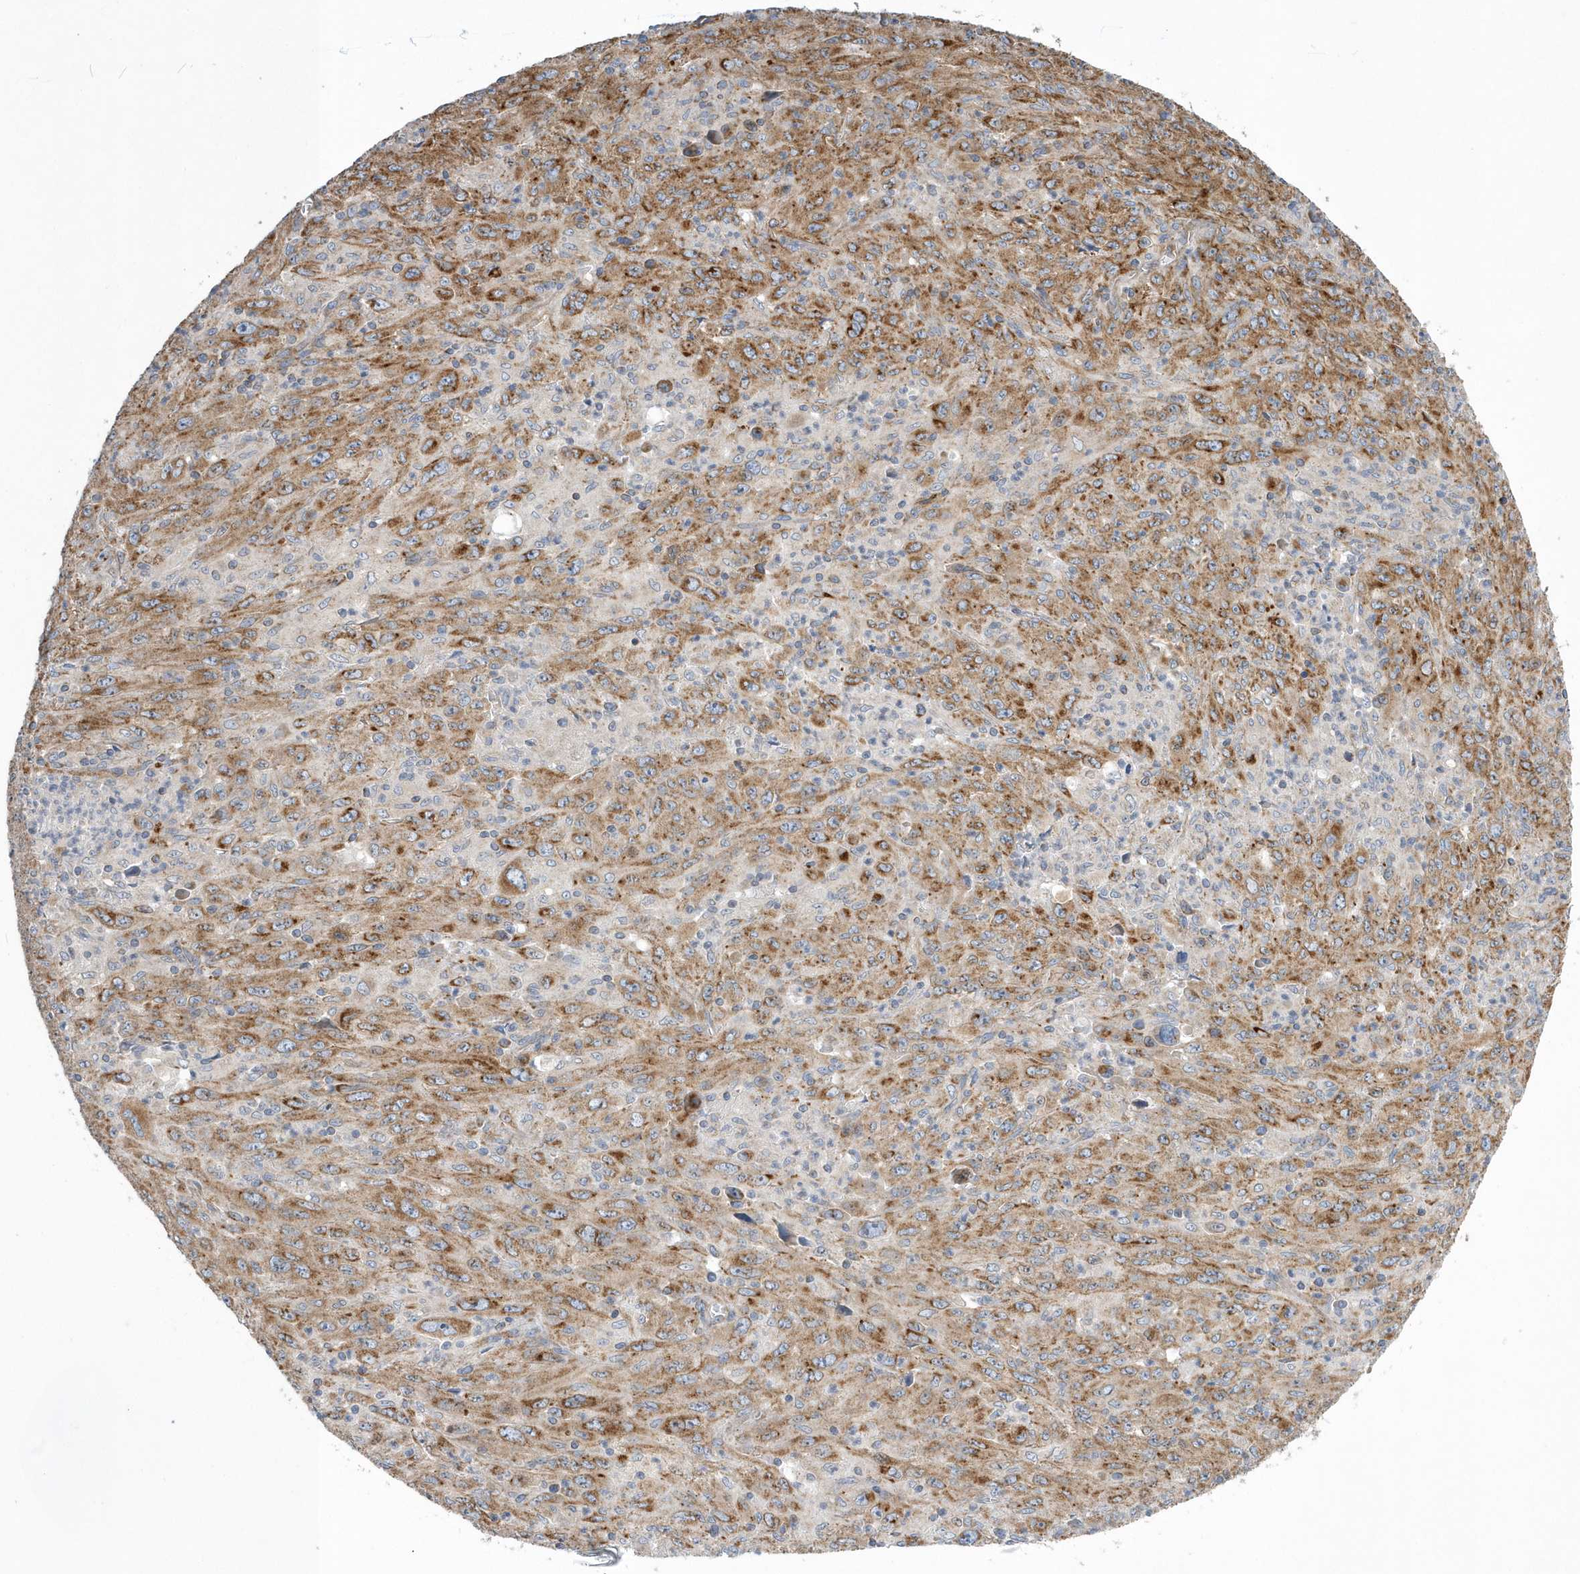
{"staining": {"intensity": "moderate", "quantity": ">75%", "location": "cytoplasmic/membranous"}, "tissue": "melanoma", "cell_type": "Tumor cells", "image_type": "cancer", "snomed": [{"axis": "morphology", "description": "Malignant melanoma, Metastatic site"}, {"axis": "topography", "description": "Skin"}], "caption": "This photomicrograph demonstrates melanoma stained with IHC to label a protein in brown. The cytoplasmic/membranous of tumor cells show moderate positivity for the protein. Nuclei are counter-stained blue.", "gene": "SPATA5", "patient": {"sex": "female", "age": 56}}